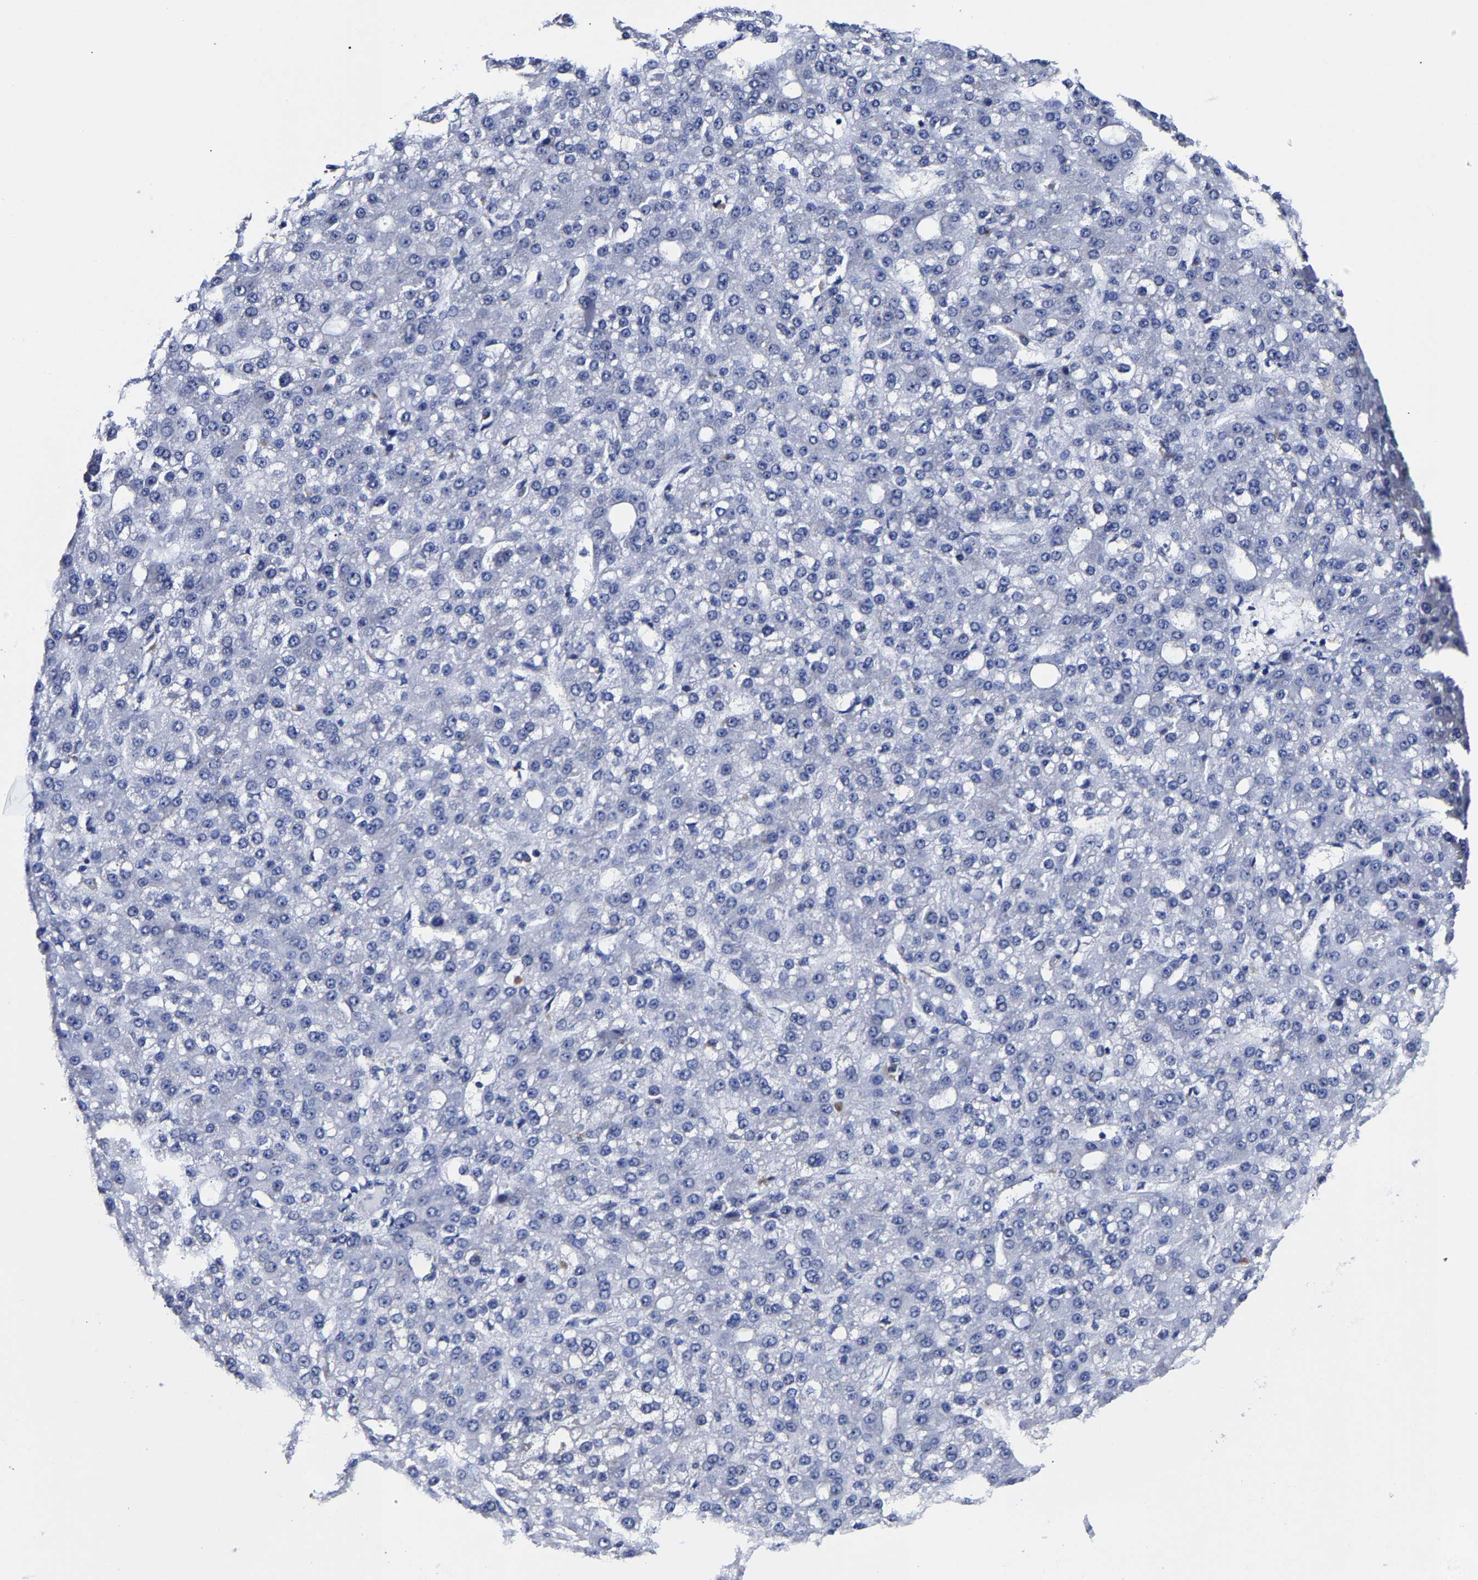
{"staining": {"intensity": "negative", "quantity": "none", "location": "none"}, "tissue": "liver cancer", "cell_type": "Tumor cells", "image_type": "cancer", "snomed": [{"axis": "morphology", "description": "Carcinoma, Hepatocellular, NOS"}, {"axis": "topography", "description": "Liver"}], "caption": "A high-resolution photomicrograph shows IHC staining of liver cancer, which shows no significant staining in tumor cells. The staining was performed using DAB (3,3'-diaminobenzidine) to visualize the protein expression in brown, while the nuclei were stained in blue with hematoxylin (Magnification: 20x).", "gene": "AKAP4", "patient": {"sex": "male", "age": 67}}